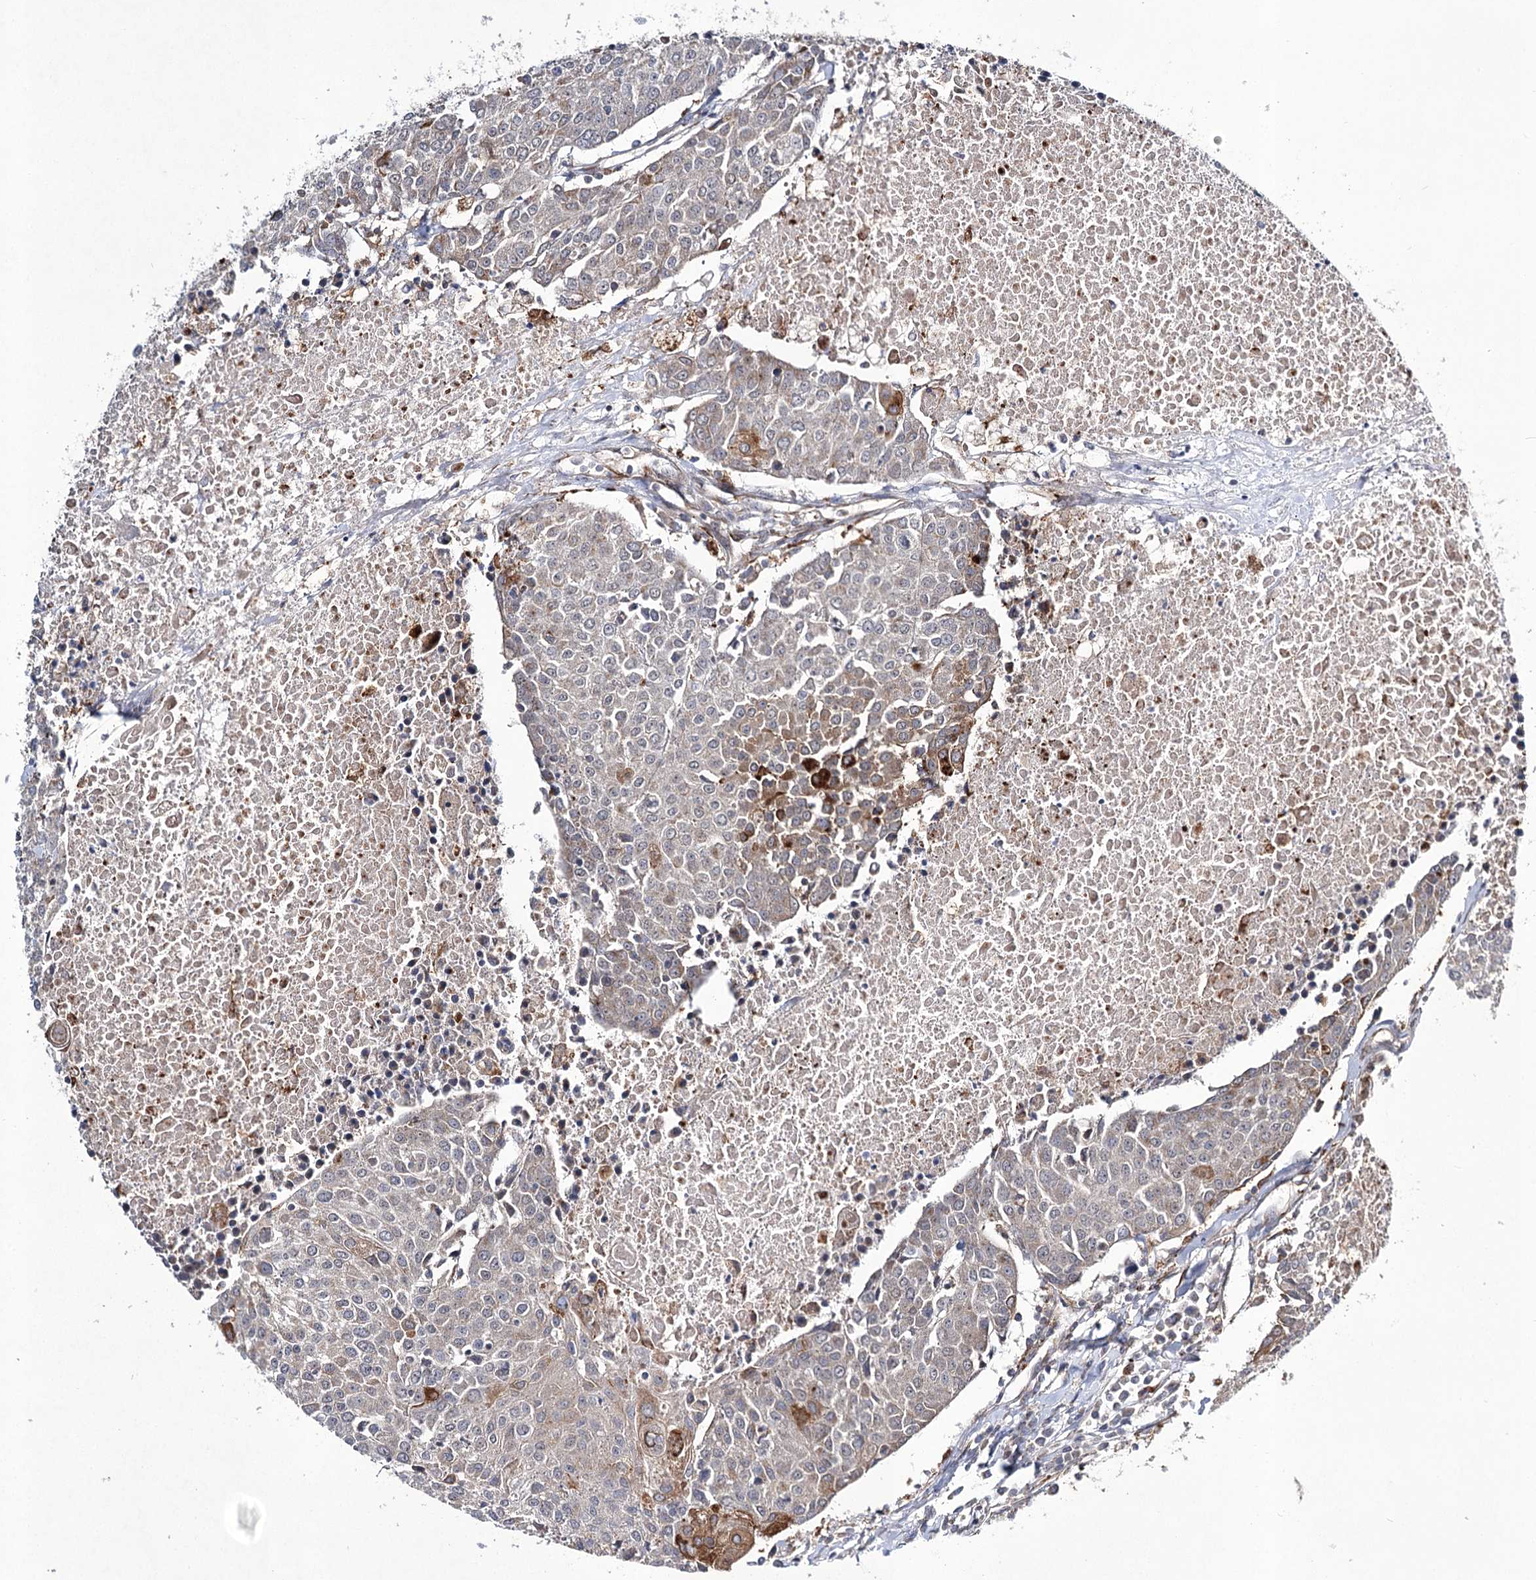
{"staining": {"intensity": "moderate", "quantity": "<25%", "location": "cytoplasmic/membranous"}, "tissue": "urothelial cancer", "cell_type": "Tumor cells", "image_type": "cancer", "snomed": [{"axis": "morphology", "description": "Urothelial carcinoma, High grade"}, {"axis": "topography", "description": "Urinary bladder"}], "caption": "DAB (3,3'-diaminobenzidine) immunohistochemical staining of urothelial cancer exhibits moderate cytoplasmic/membranous protein positivity in approximately <25% of tumor cells.", "gene": "DPEP2", "patient": {"sex": "female", "age": 85}}